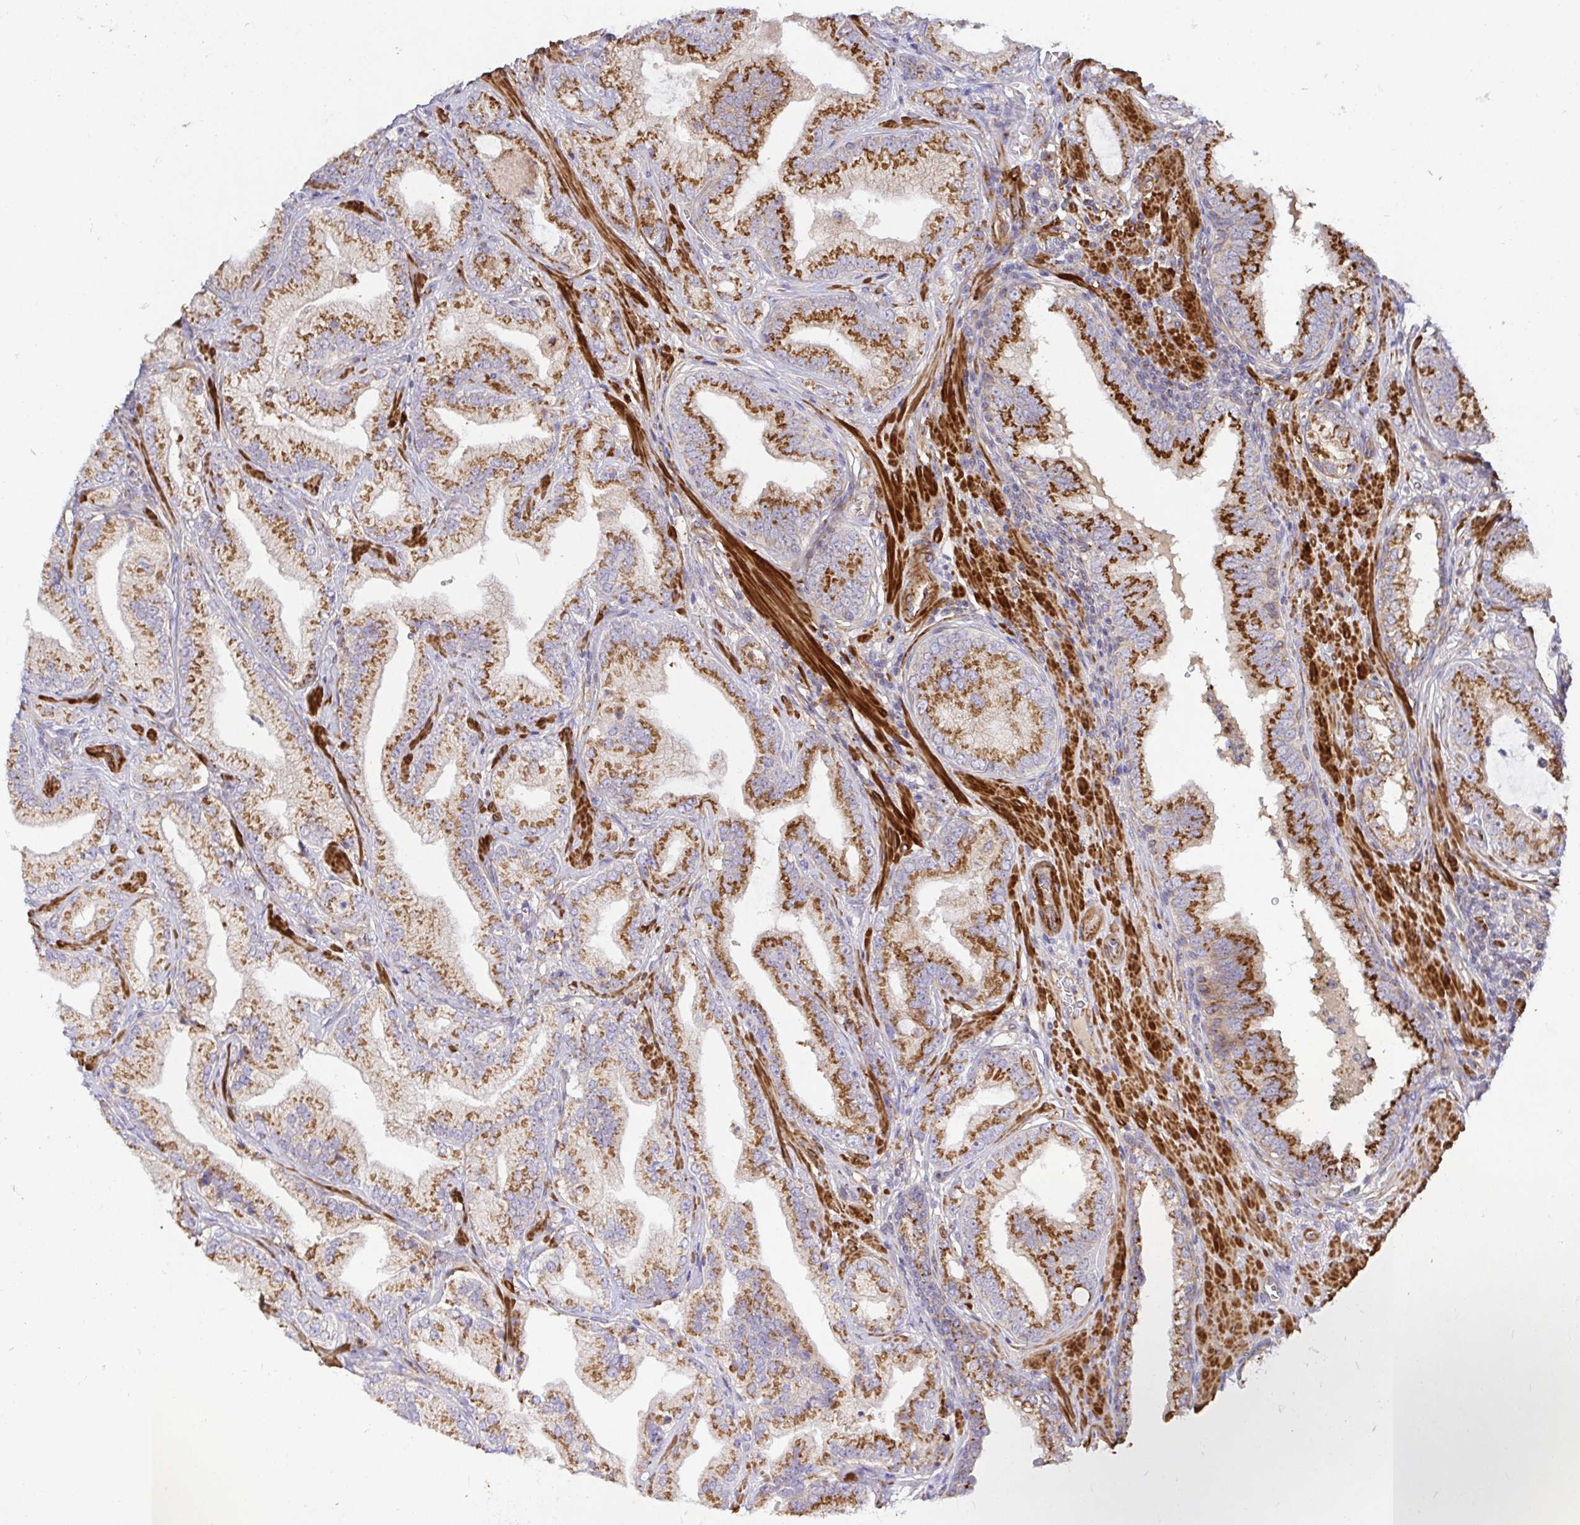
{"staining": {"intensity": "strong", "quantity": ">75%", "location": "cytoplasmic/membranous"}, "tissue": "prostate cancer", "cell_type": "Tumor cells", "image_type": "cancer", "snomed": [{"axis": "morphology", "description": "Adenocarcinoma, Low grade"}, {"axis": "topography", "description": "Prostate"}], "caption": "Immunohistochemistry of human prostate cancer (adenocarcinoma (low-grade)) exhibits high levels of strong cytoplasmic/membranous staining in about >75% of tumor cells.", "gene": "TM9SF4", "patient": {"sex": "male", "age": 62}}